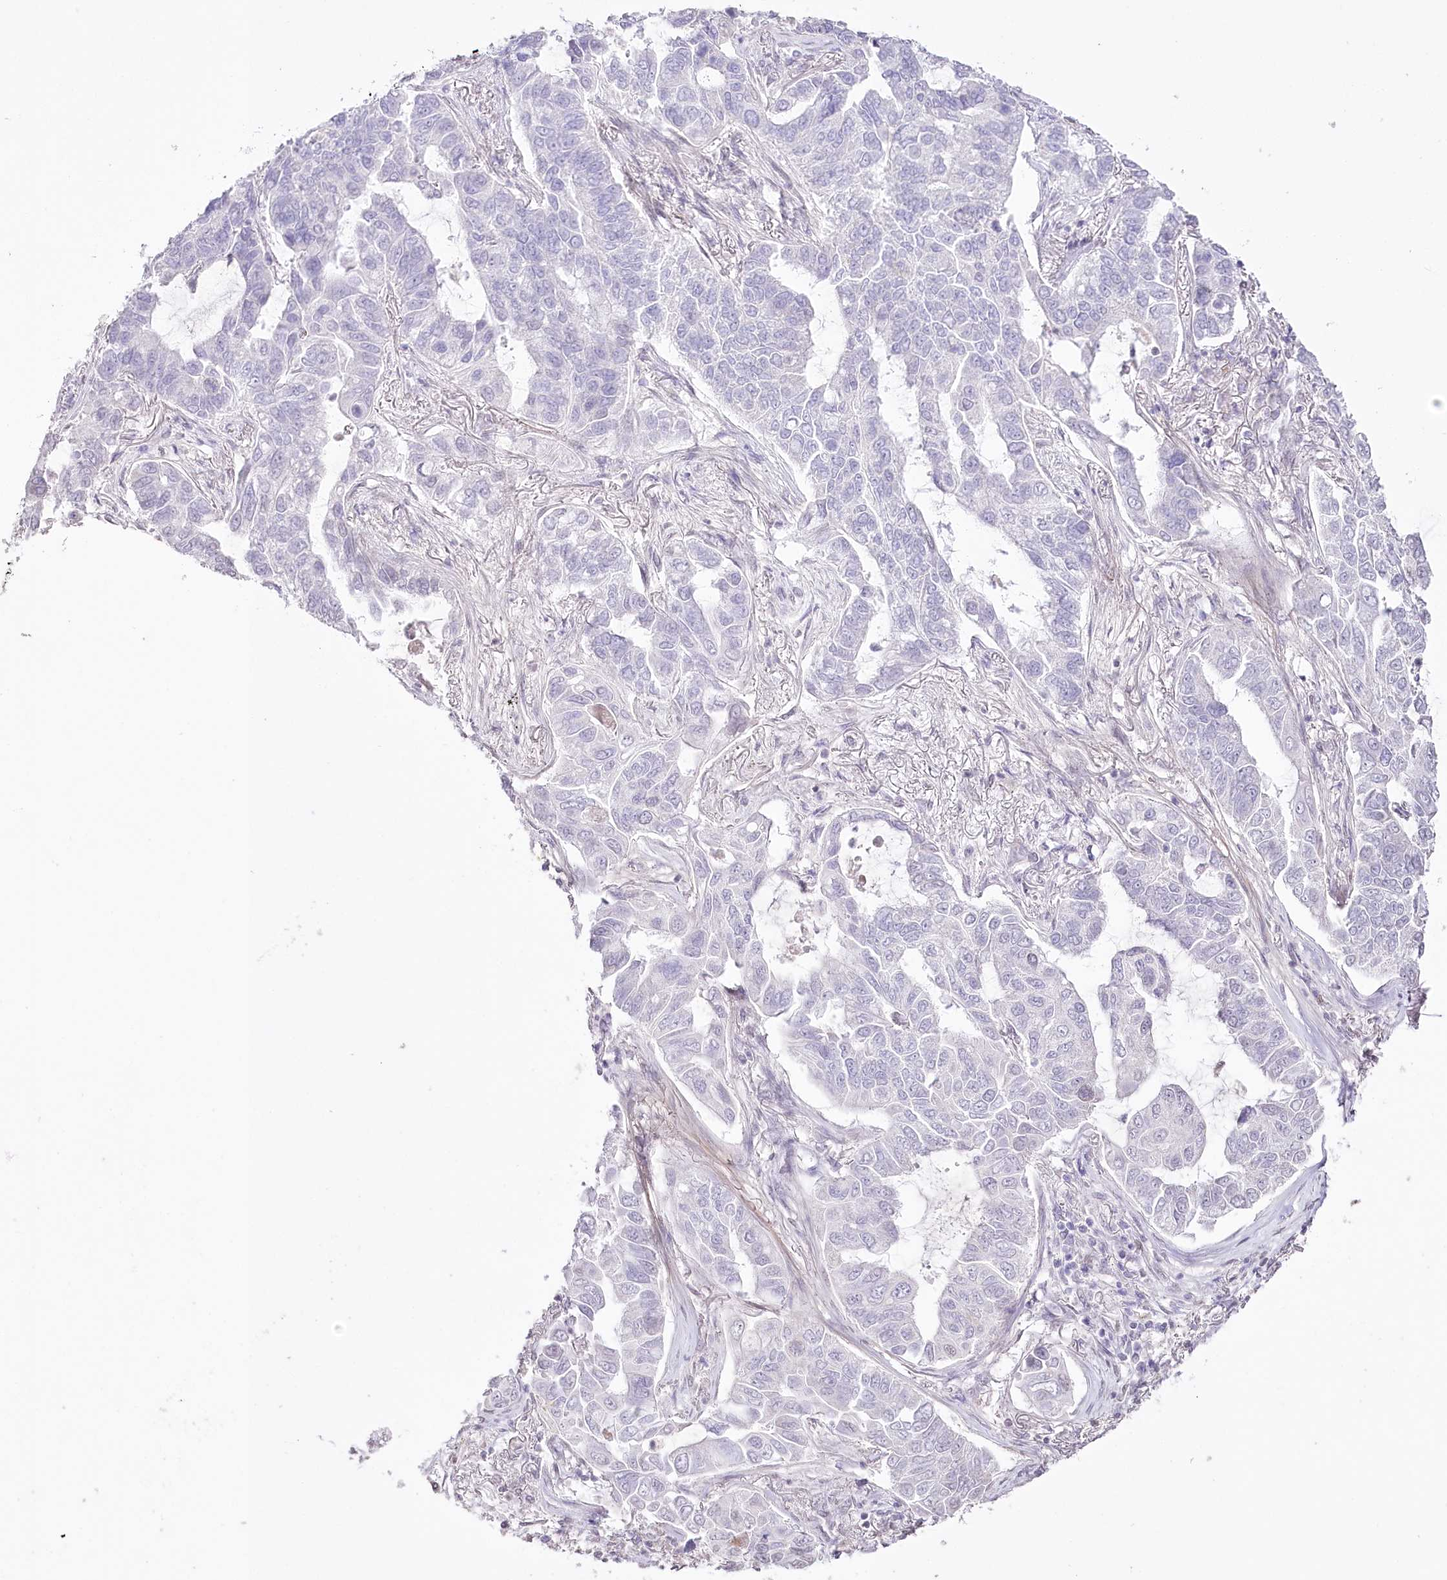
{"staining": {"intensity": "negative", "quantity": "none", "location": "none"}, "tissue": "lung cancer", "cell_type": "Tumor cells", "image_type": "cancer", "snomed": [{"axis": "morphology", "description": "Adenocarcinoma, NOS"}, {"axis": "topography", "description": "Lung"}], "caption": "IHC micrograph of human lung cancer stained for a protein (brown), which exhibits no expression in tumor cells.", "gene": "SLC39A10", "patient": {"sex": "male", "age": 64}}